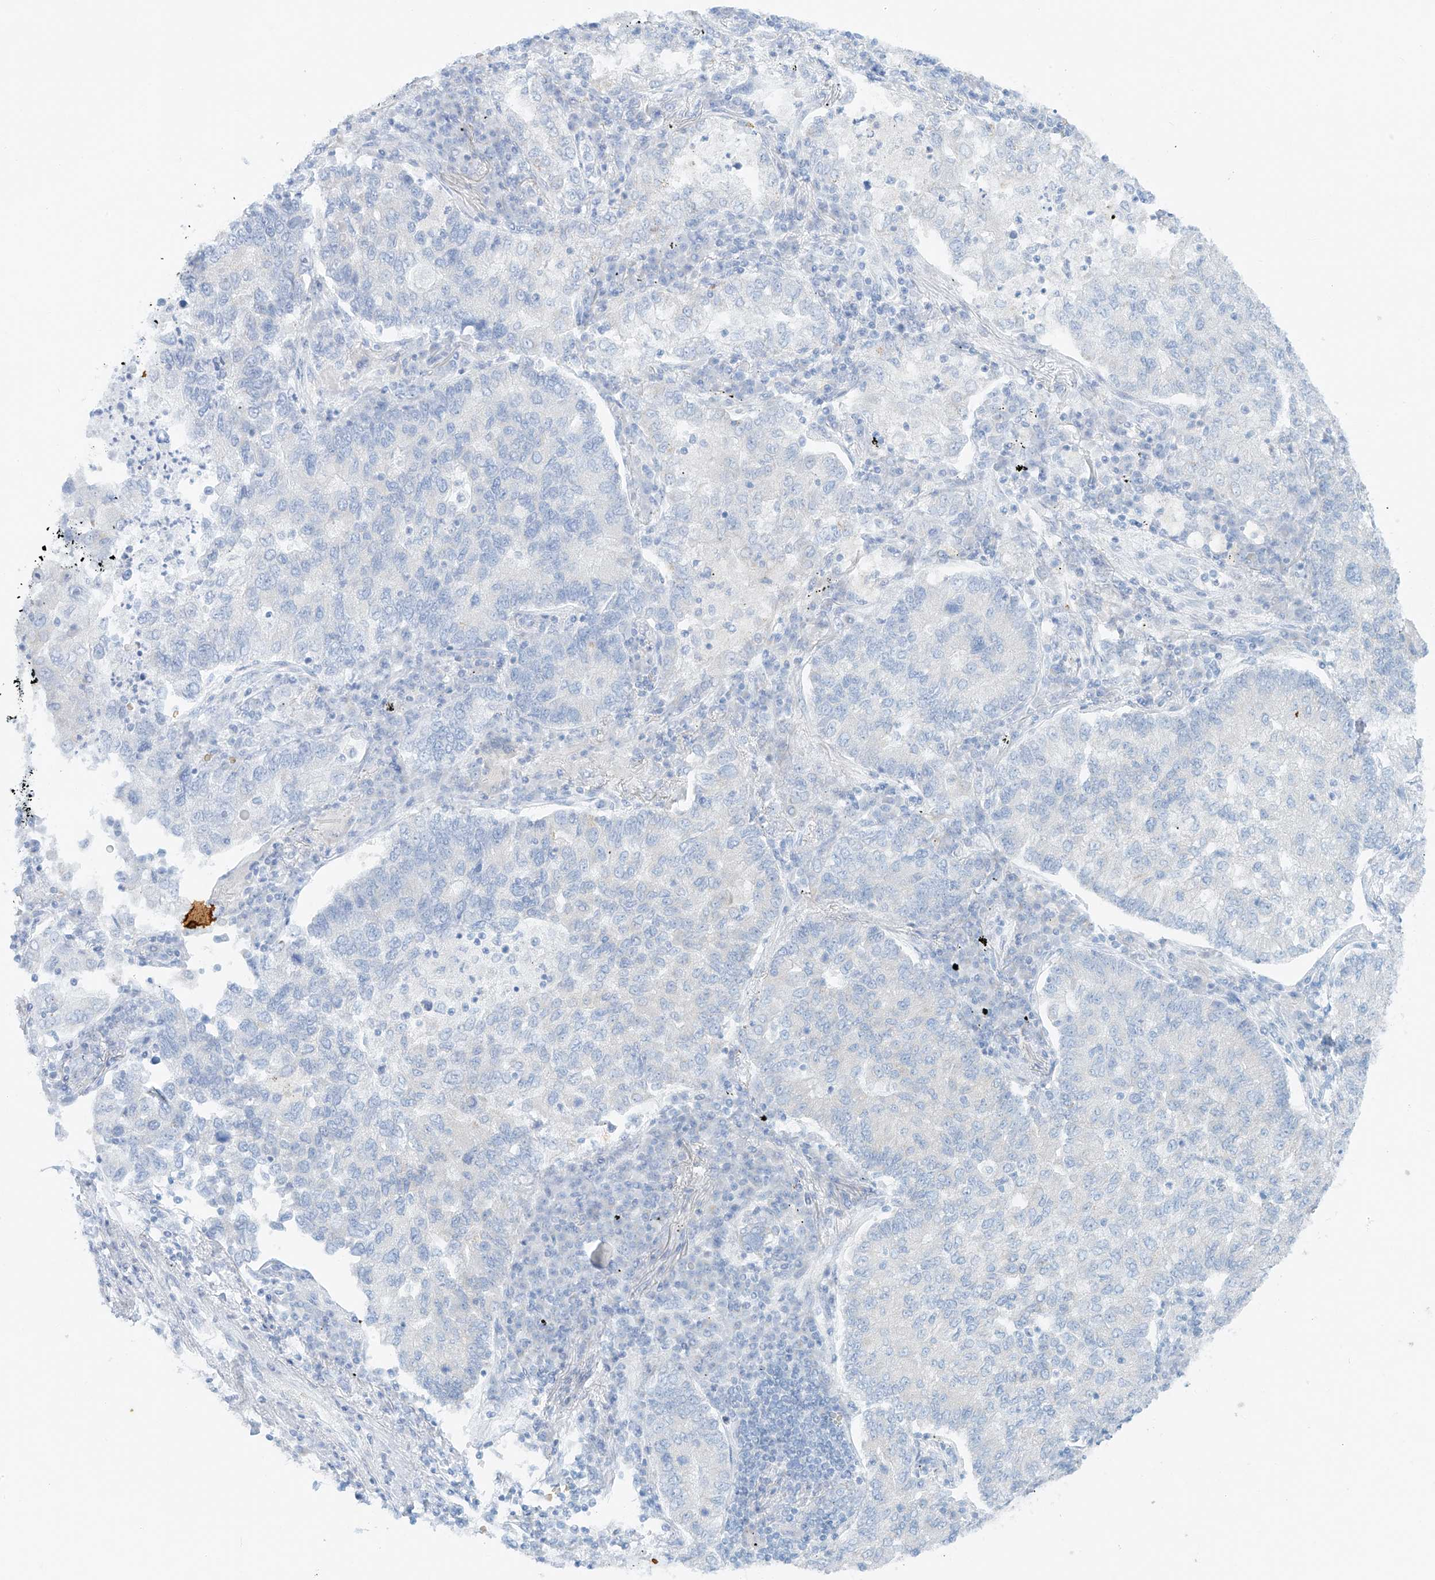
{"staining": {"intensity": "negative", "quantity": "none", "location": "none"}, "tissue": "lung cancer", "cell_type": "Tumor cells", "image_type": "cancer", "snomed": [{"axis": "morphology", "description": "Adenocarcinoma, NOS"}, {"axis": "topography", "description": "Lung"}], "caption": "IHC of human lung cancer exhibits no staining in tumor cells.", "gene": "EIPR1", "patient": {"sex": "male", "age": 49}}